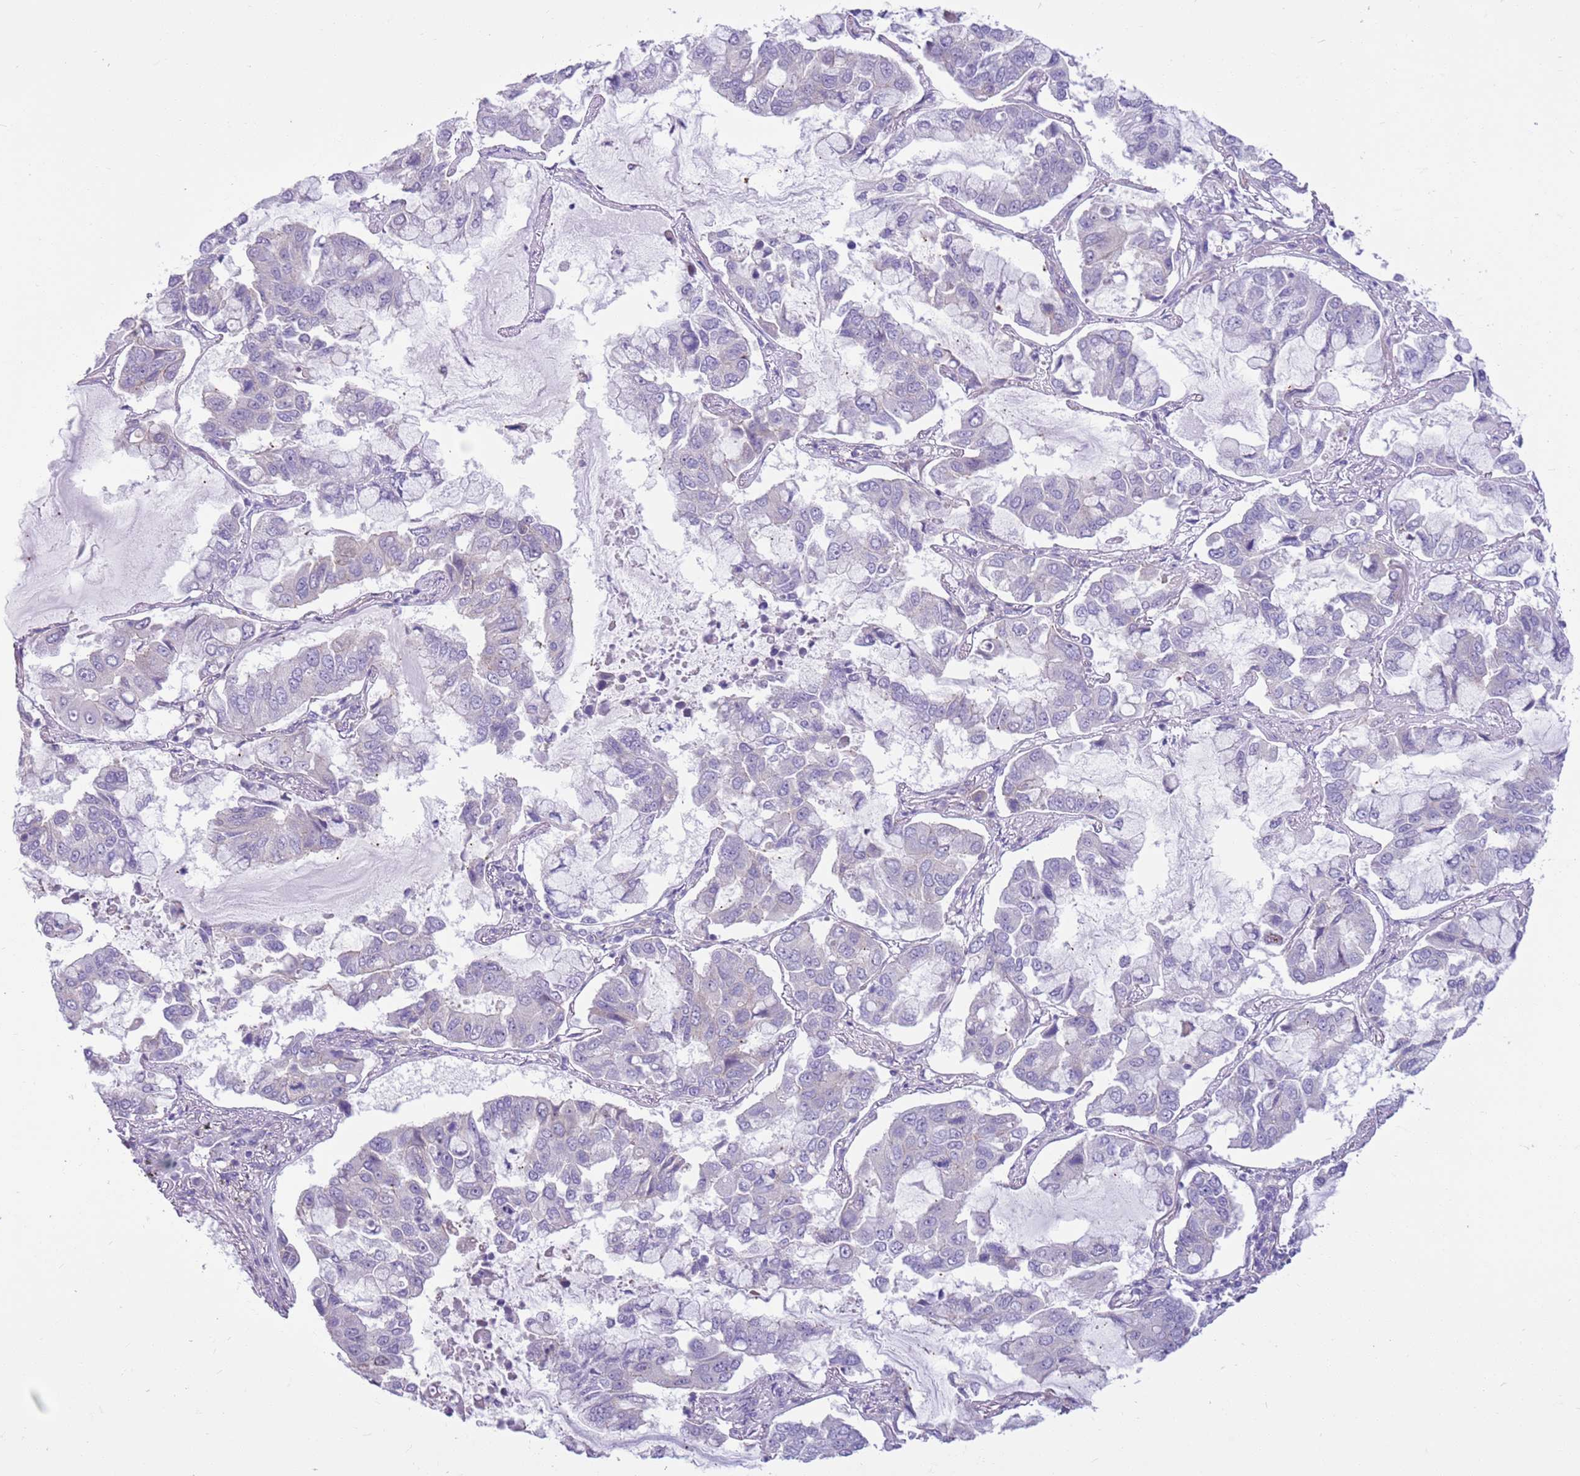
{"staining": {"intensity": "negative", "quantity": "none", "location": "none"}, "tissue": "lung cancer", "cell_type": "Tumor cells", "image_type": "cancer", "snomed": [{"axis": "morphology", "description": "Adenocarcinoma, NOS"}, {"axis": "topography", "description": "Lung"}], "caption": "Tumor cells are negative for brown protein staining in adenocarcinoma (lung).", "gene": "PARP8", "patient": {"sex": "male", "age": 64}}